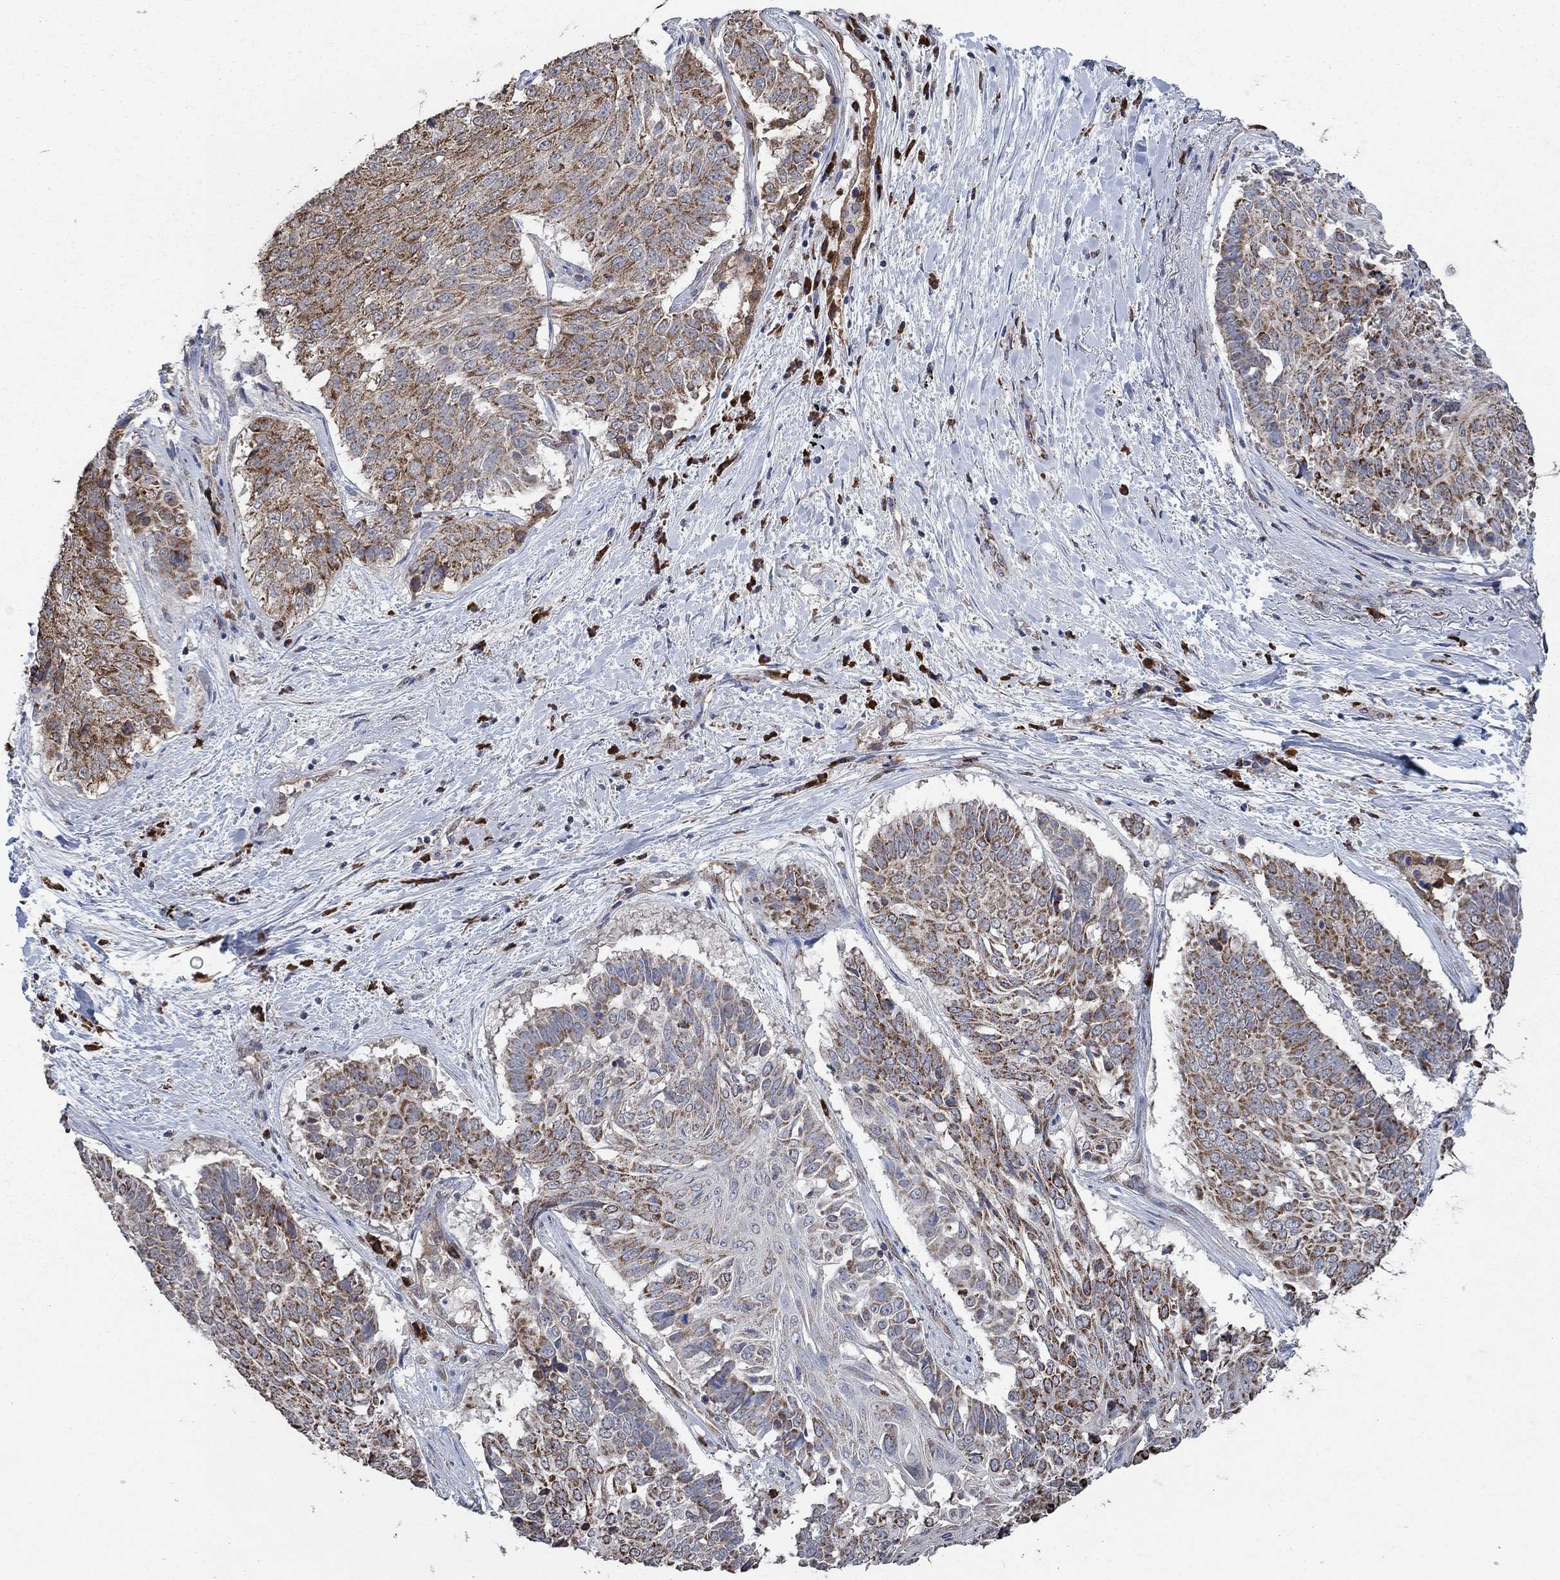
{"staining": {"intensity": "moderate", "quantity": ">75%", "location": "cytoplasmic/membranous"}, "tissue": "lung cancer", "cell_type": "Tumor cells", "image_type": "cancer", "snomed": [{"axis": "morphology", "description": "Squamous cell carcinoma, NOS"}, {"axis": "topography", "description": "Lung"}], "caption": "High-power microscopy captured an immunohistochemistry (IHC) micrograph of squamous cell carcinoma (lung), revealing moderate cytoplasmic/membranous positivity in approximately >75% of tumor cells. The protein is shown in brown color, while the nuclei are stained blue.", "gene": "HID1", "patient": {"sex": "male", "age": 64}}